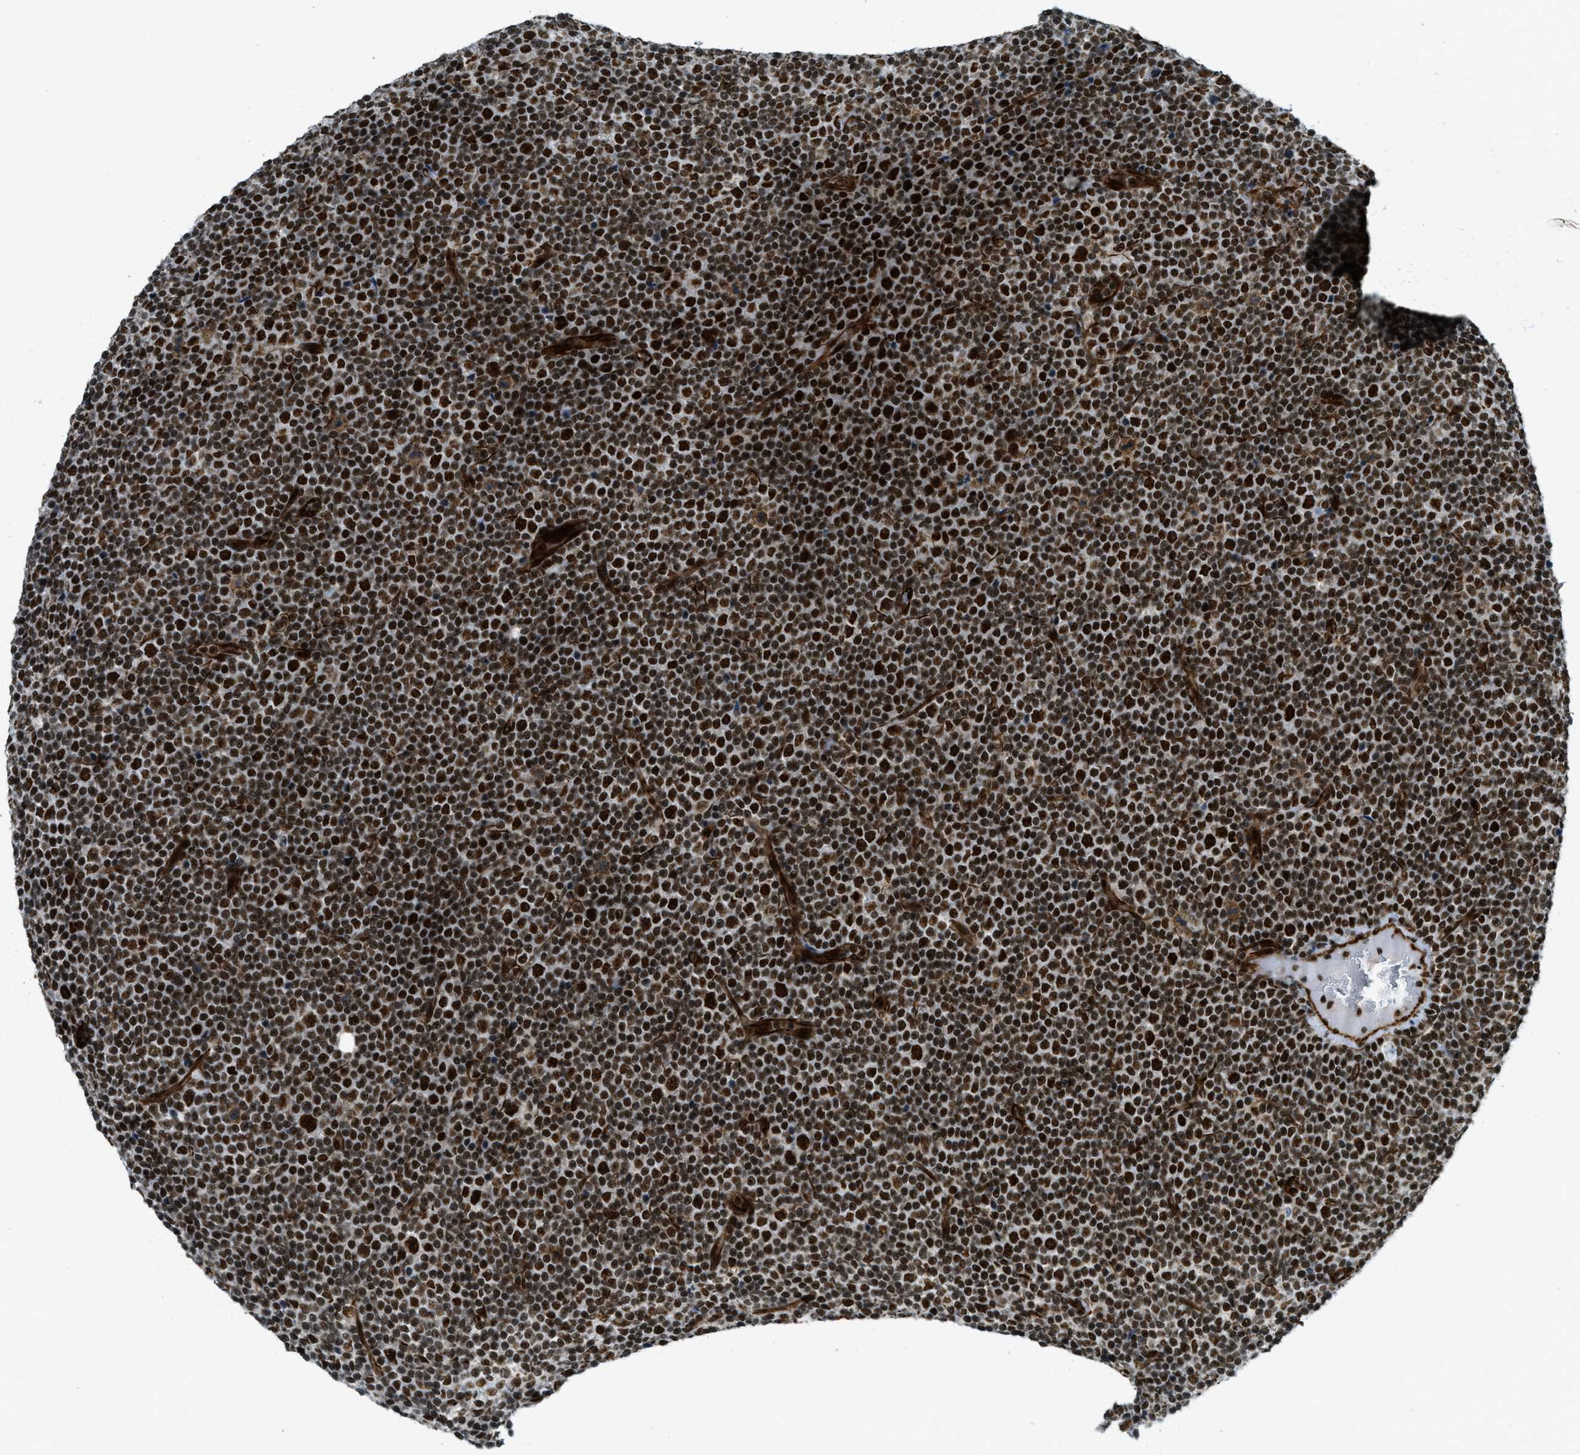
{"staining": {"intensity": "strong", "quantity": ">75%", "location": "nuclear"}, "tissue": "lymphoma", "cell_type": "Tumor cells", "image_type": "cancer", "snomed": [{"axis": "morphology", "description": "Malignant lymphoma, non-Hodgkin's type, Low grade"}, {"axis": "topography", "description": "Lymph node"}], "caption": "DAB (3,3'-diaminobenzidine) immunohistochemical staining of lymphoma shows strong nuclear protein positivity in about >75% of tumor cells. The staining was performed using DAB, with brown indicating positive protein expression. Nuclei are stained blue with hematoxylin.", "gene": "ZFR", "patient": {"sex": "female", "age": 67}}